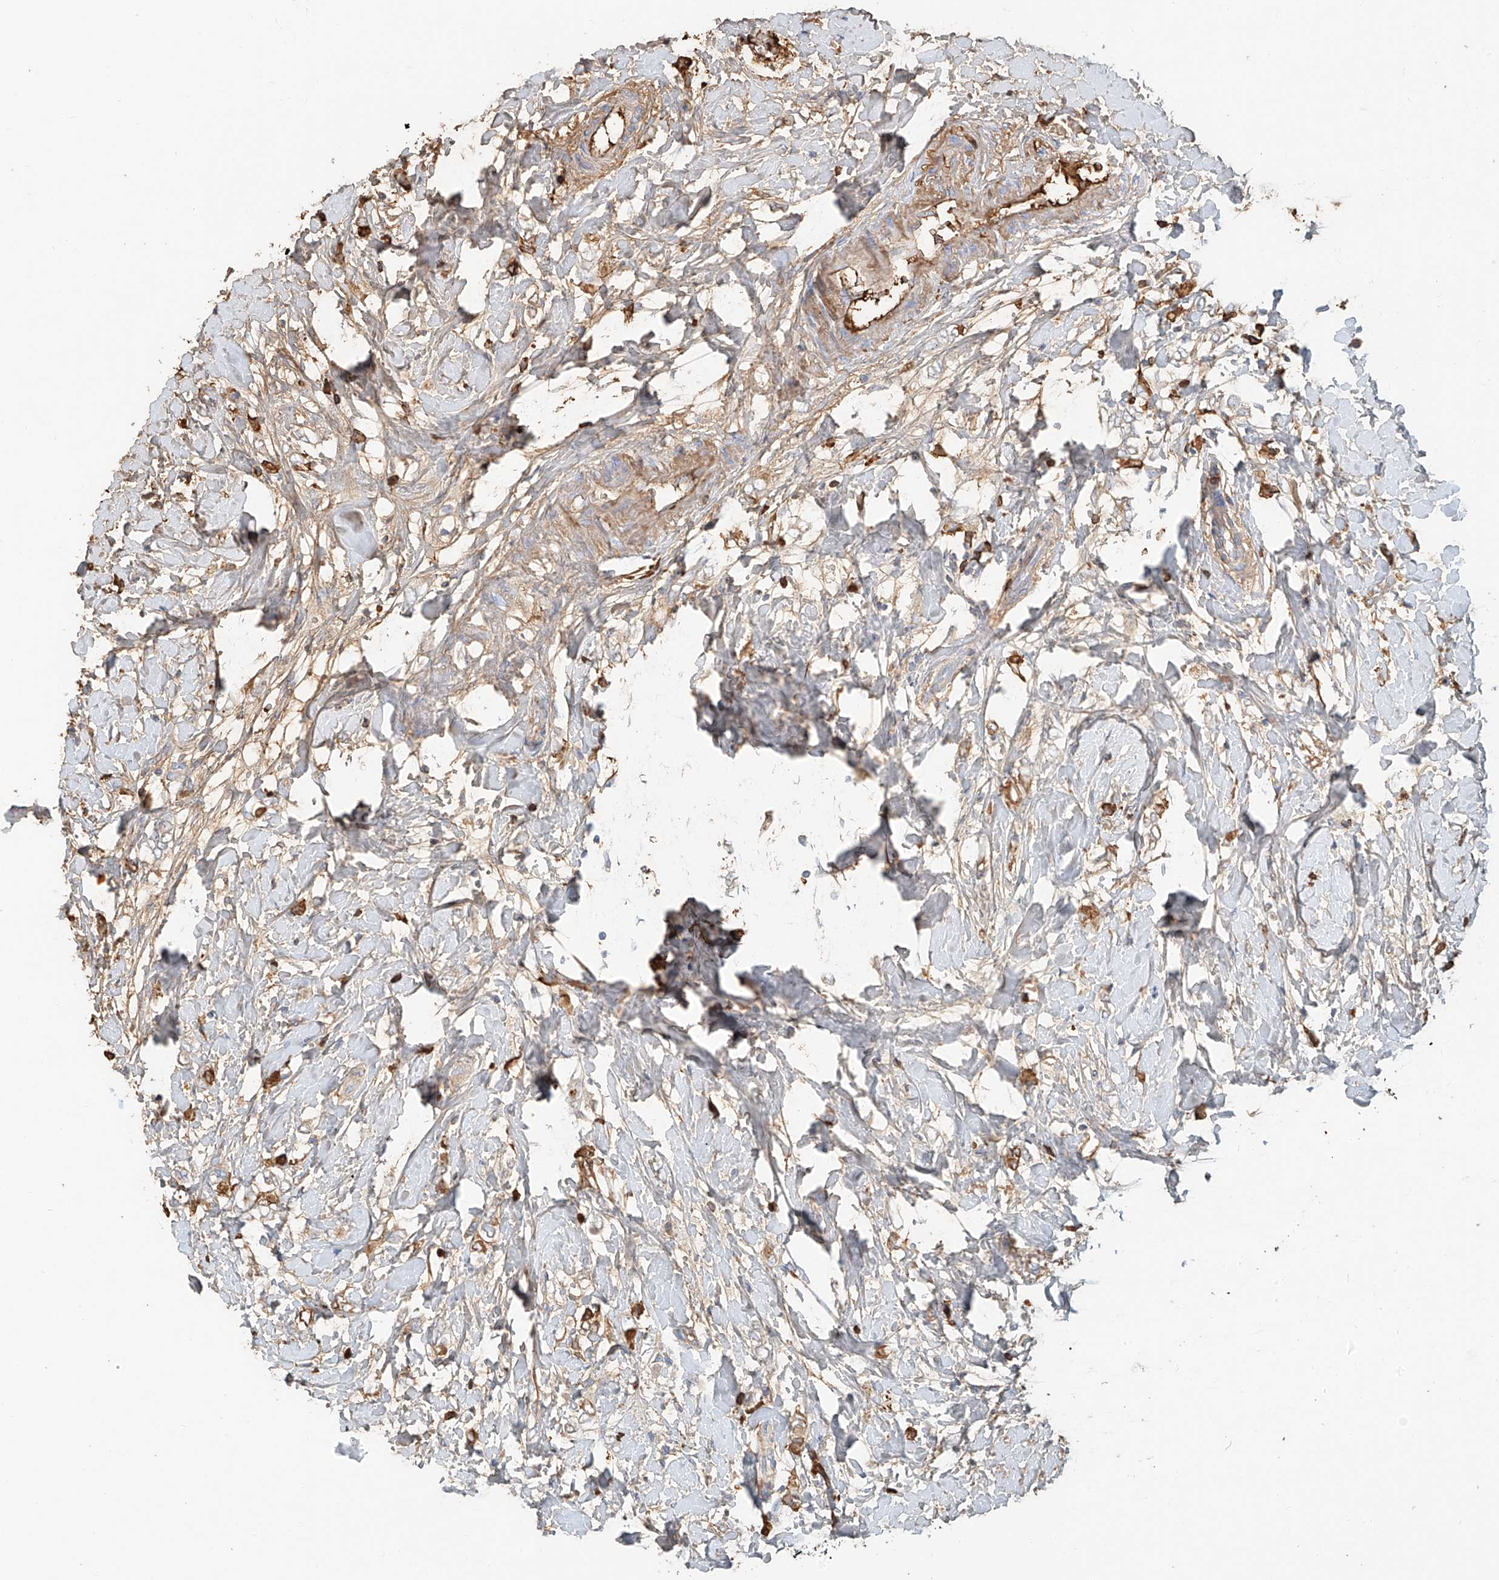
{"staining": {"intensity": "weak", "quantity": "<25%", "location": "cytoplasmic/membranous"}, "tissue": "breast cancer", "cell_type": "Tumor cells", "image_type": "cancer", "snomed": [{"axis": "morphology", "description": "Normal tissue, NOS"}, {"axis": "morphology", "description": "Lobular carcinoma"}, {"axis": "topography", "description": "Breast"}], "caption": "Immunohistochemistry (IHC) micrograph of breast cancer stained for a protein (brown), which reveals no positivity in tumor cells. Nuclei are stained in blue.", "gene": "ZFP30", "patient": {"sex": "female", "age": 47}}